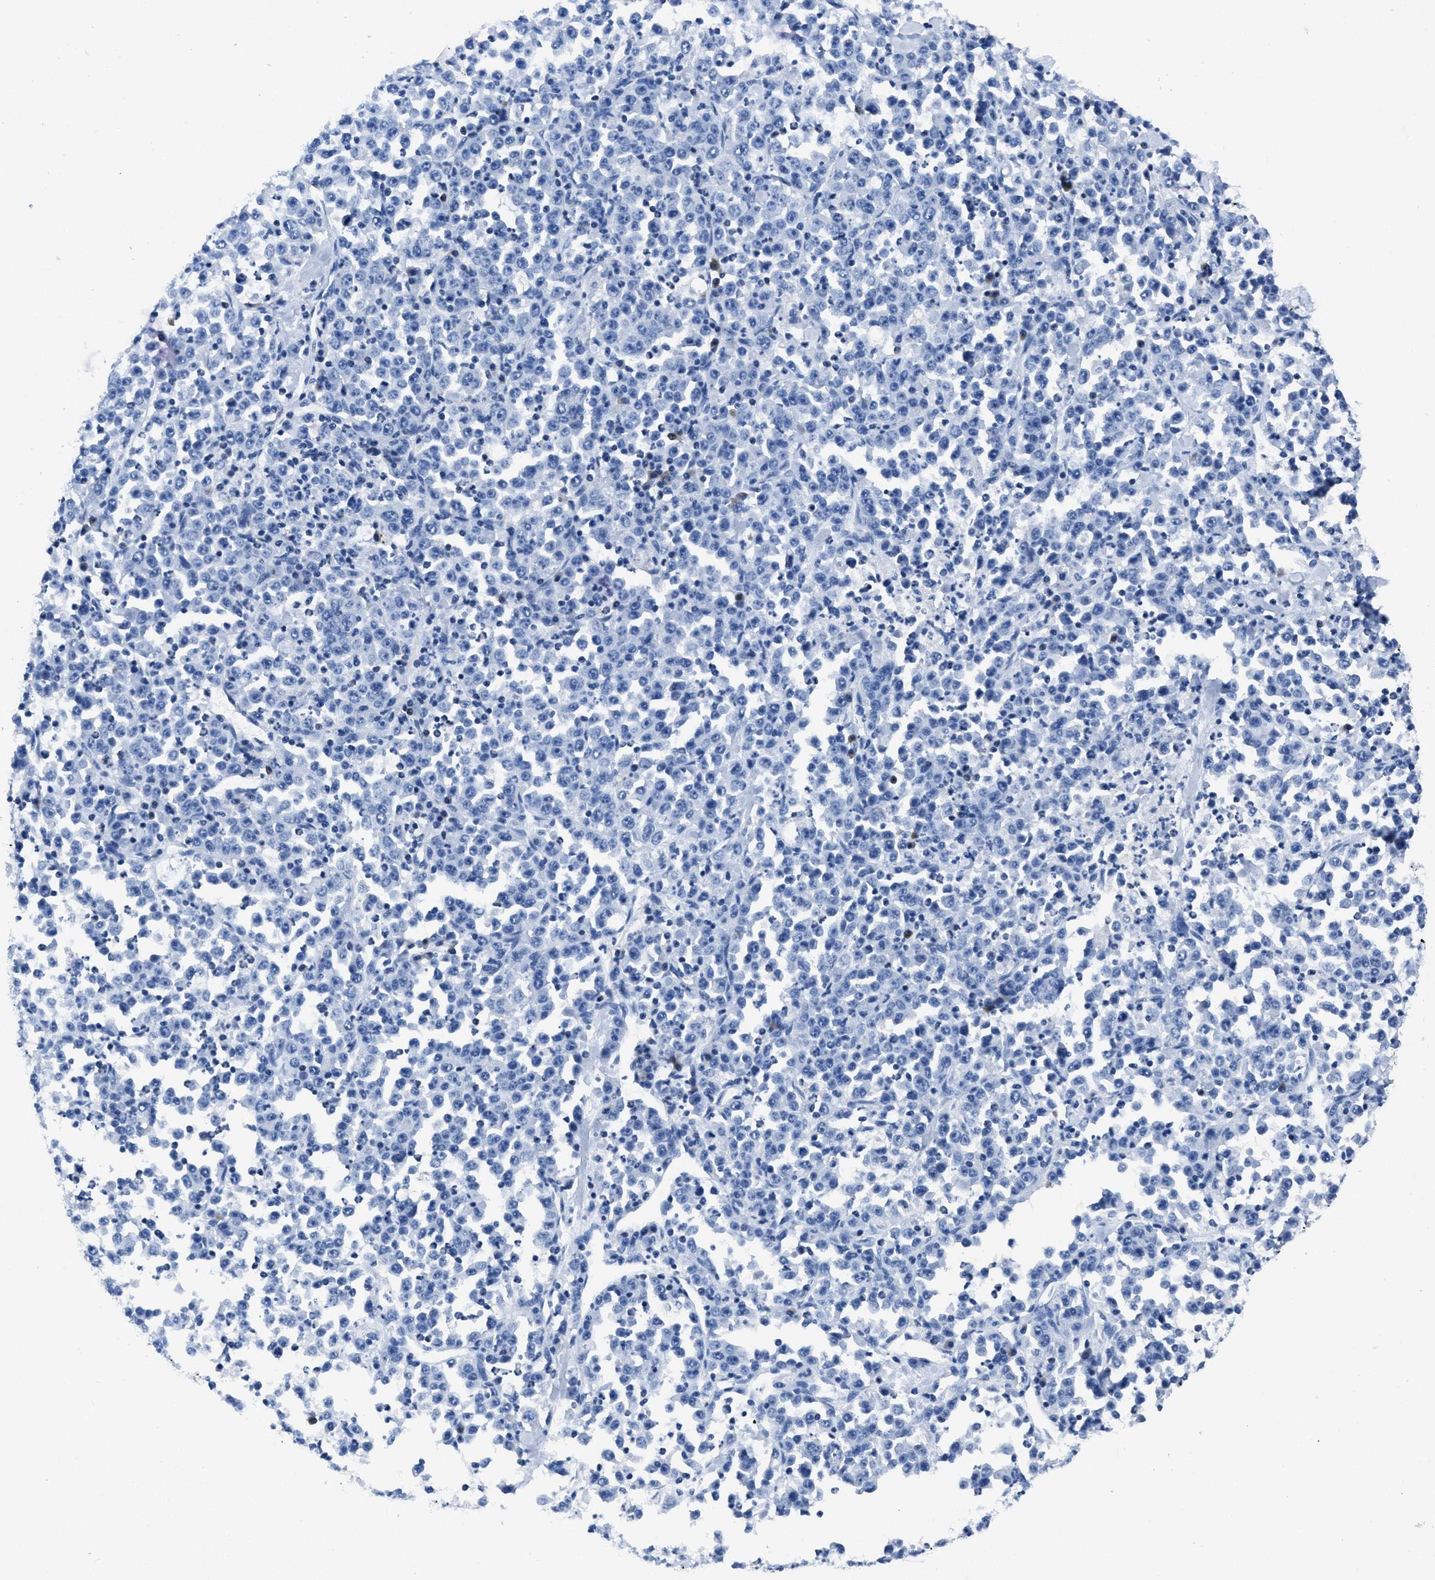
{"staining": {"intensity": "negative", "quantity": "none", "location": "none"}, "tissue": "stomach cancer", "cell_type": "Tumor cells", "image_type": "cancer", "snomed": [{"axis": "morphology", "description": "Normal tissue, NOS"}, {"axis": "morphology", "description": "Adenocarcinoma, NOS"}, {"axis": "topography", "description": "Stomach, upper"}, {"axis": "topography", "description": "Stomach"}], "caption": "This micrograph is of stomach cancer (adenocarcinoma) stained with IHC to label a protein in brown with the nuclei are counter-stained blue. There is no positivity in tumor cells.", "gene": "ITGA3", "patient": {"sex": "male", "age": 59}}